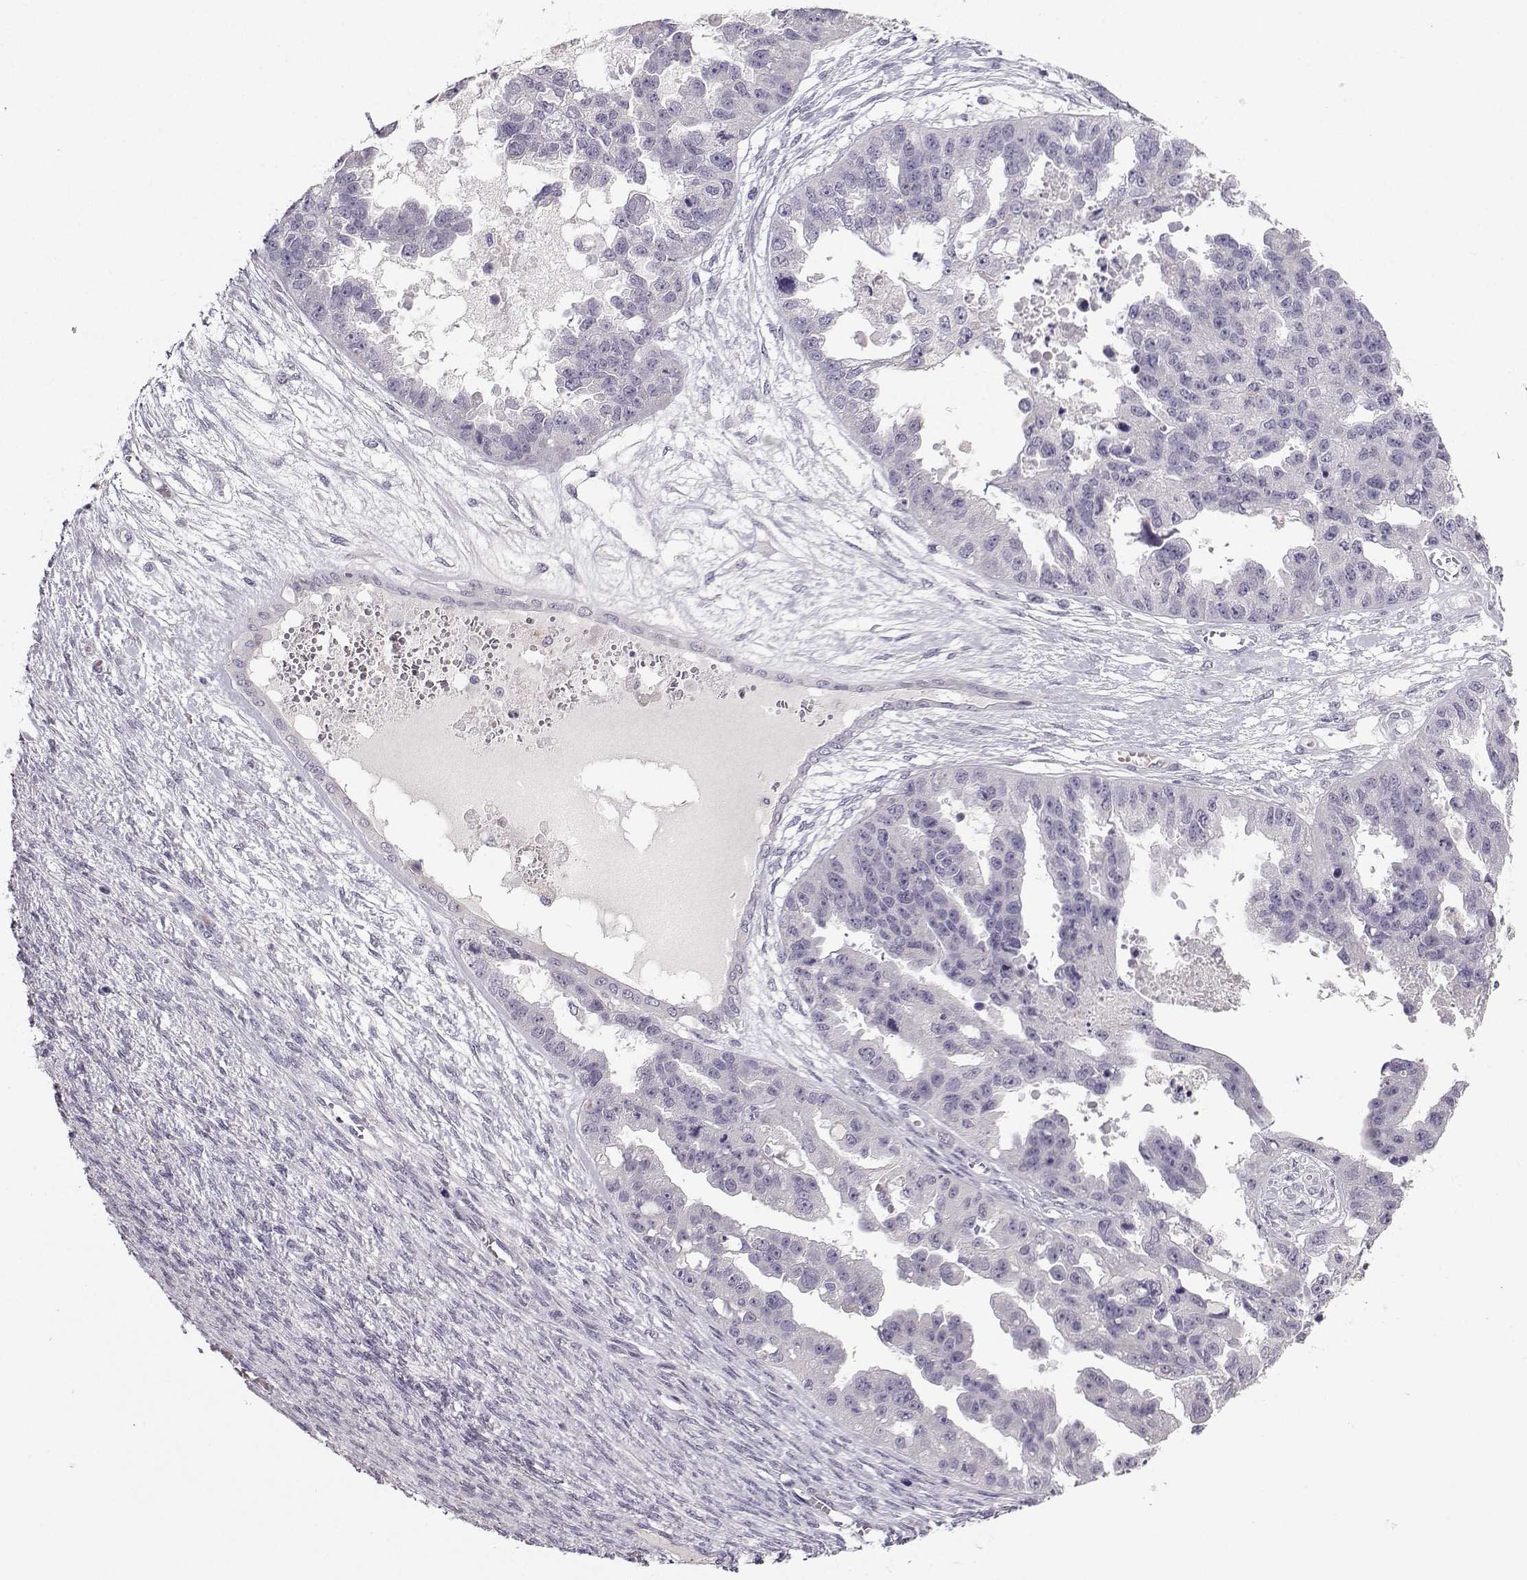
{"staining": {"intensity": "negative", "quantity": "none", "location": "none"}, "tissue": "ovarian cancer", "cell_type": "Tumor cells", "image_type": "cancer", "snomed": [{"axis": "morphology", "description": "Cystadenocarcinoma, serous, NOS"}, {"axis": "topography", "description": "Ovary"}], "caption": "A histopathology image of human ovarian cancer (serous cystadenocarcinoma) is negative for staining in tumor cells.", "gene": "LIN28A", "patient": {"sex": "female", "age": 58}}